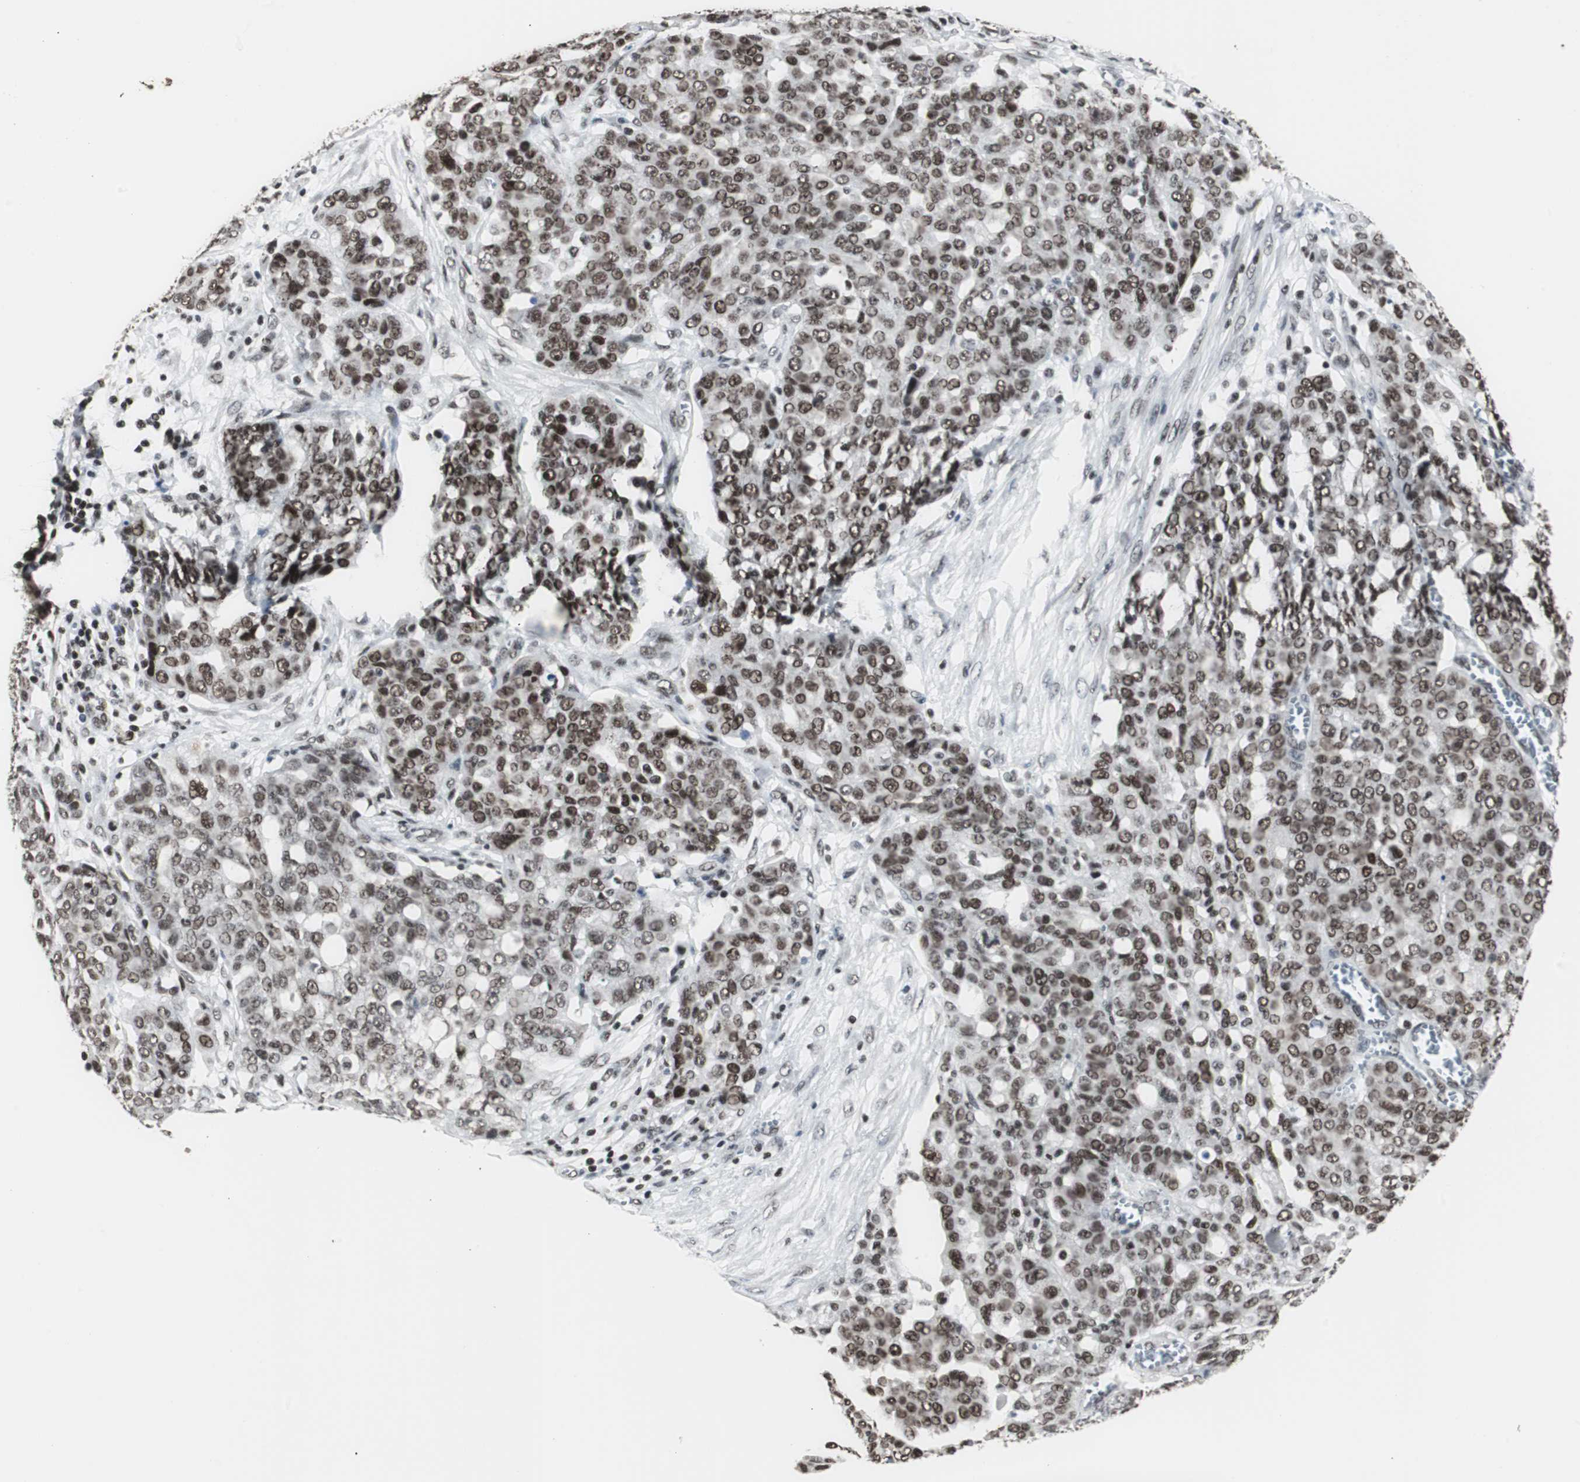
{"staining": {"intensity": "moderate", "quantity": ">75%", "location": "nuclear"}, "tissue": "ovarian cancer", "cell_type": "Tumor cells", "image_type": "cancer", "snomed": [{"axis": "morphology", "description": "Cystadenocarcinoma, serous, NOS"}, {"axis": "topography", "description": "Soft tissue"}, {"axis": "topography", "description": "Ovary"}], "caption": "A histopathology image showing moderate nuclear expression in approximately >75% of tumor cells in ovarian cancer (serous cystadenocarcinoma), as visualized by brown immunohistochemical staining.", "gene": "RAD9A", "patient": {"sex": "female", "age": 57}}